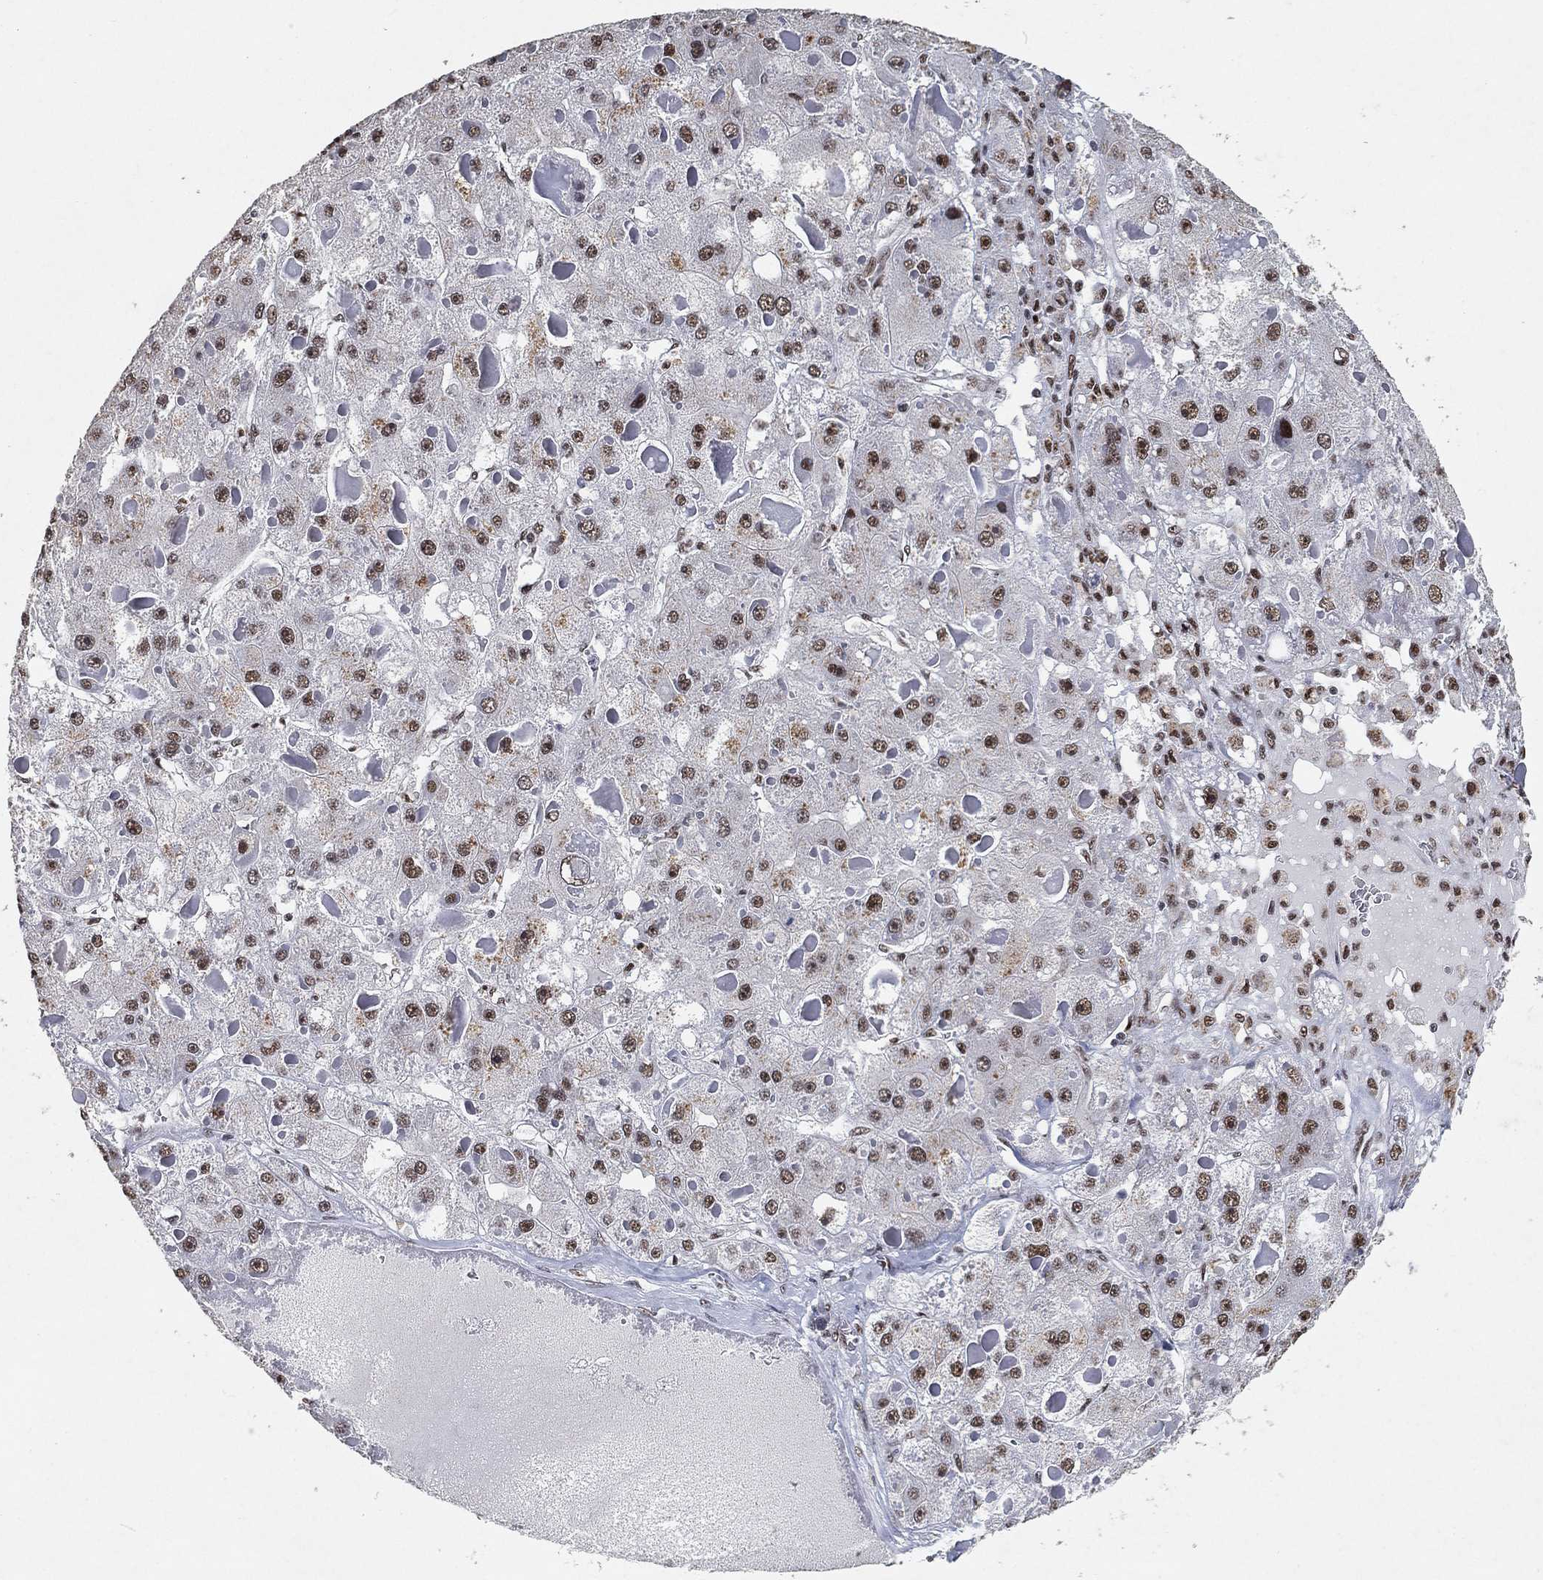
{"staining": {"intensity": "moderate", "quantity": ">75%", "location": "nuclear"}, "tissue": "liver cancer", "cell_type": "Tumor cells", "image_type": "cancer", "snomed": [{"axis": "morphology", "description": "Carcinoma, Hepatocellular, NOS"}, {"axis": "topography", "description": "Liver"}], "caption": "Immunohistochemistry image of neoplastic tissue: human liver cancer stained using immunohistochemistry (IHC) reveals medium levels of moderate protein expression localized specifically in the nuclear of tumor cells, appearing as a nuclear brown color.", "gene": "DDX27", "patient": {"sex": "female", "age": 73}}